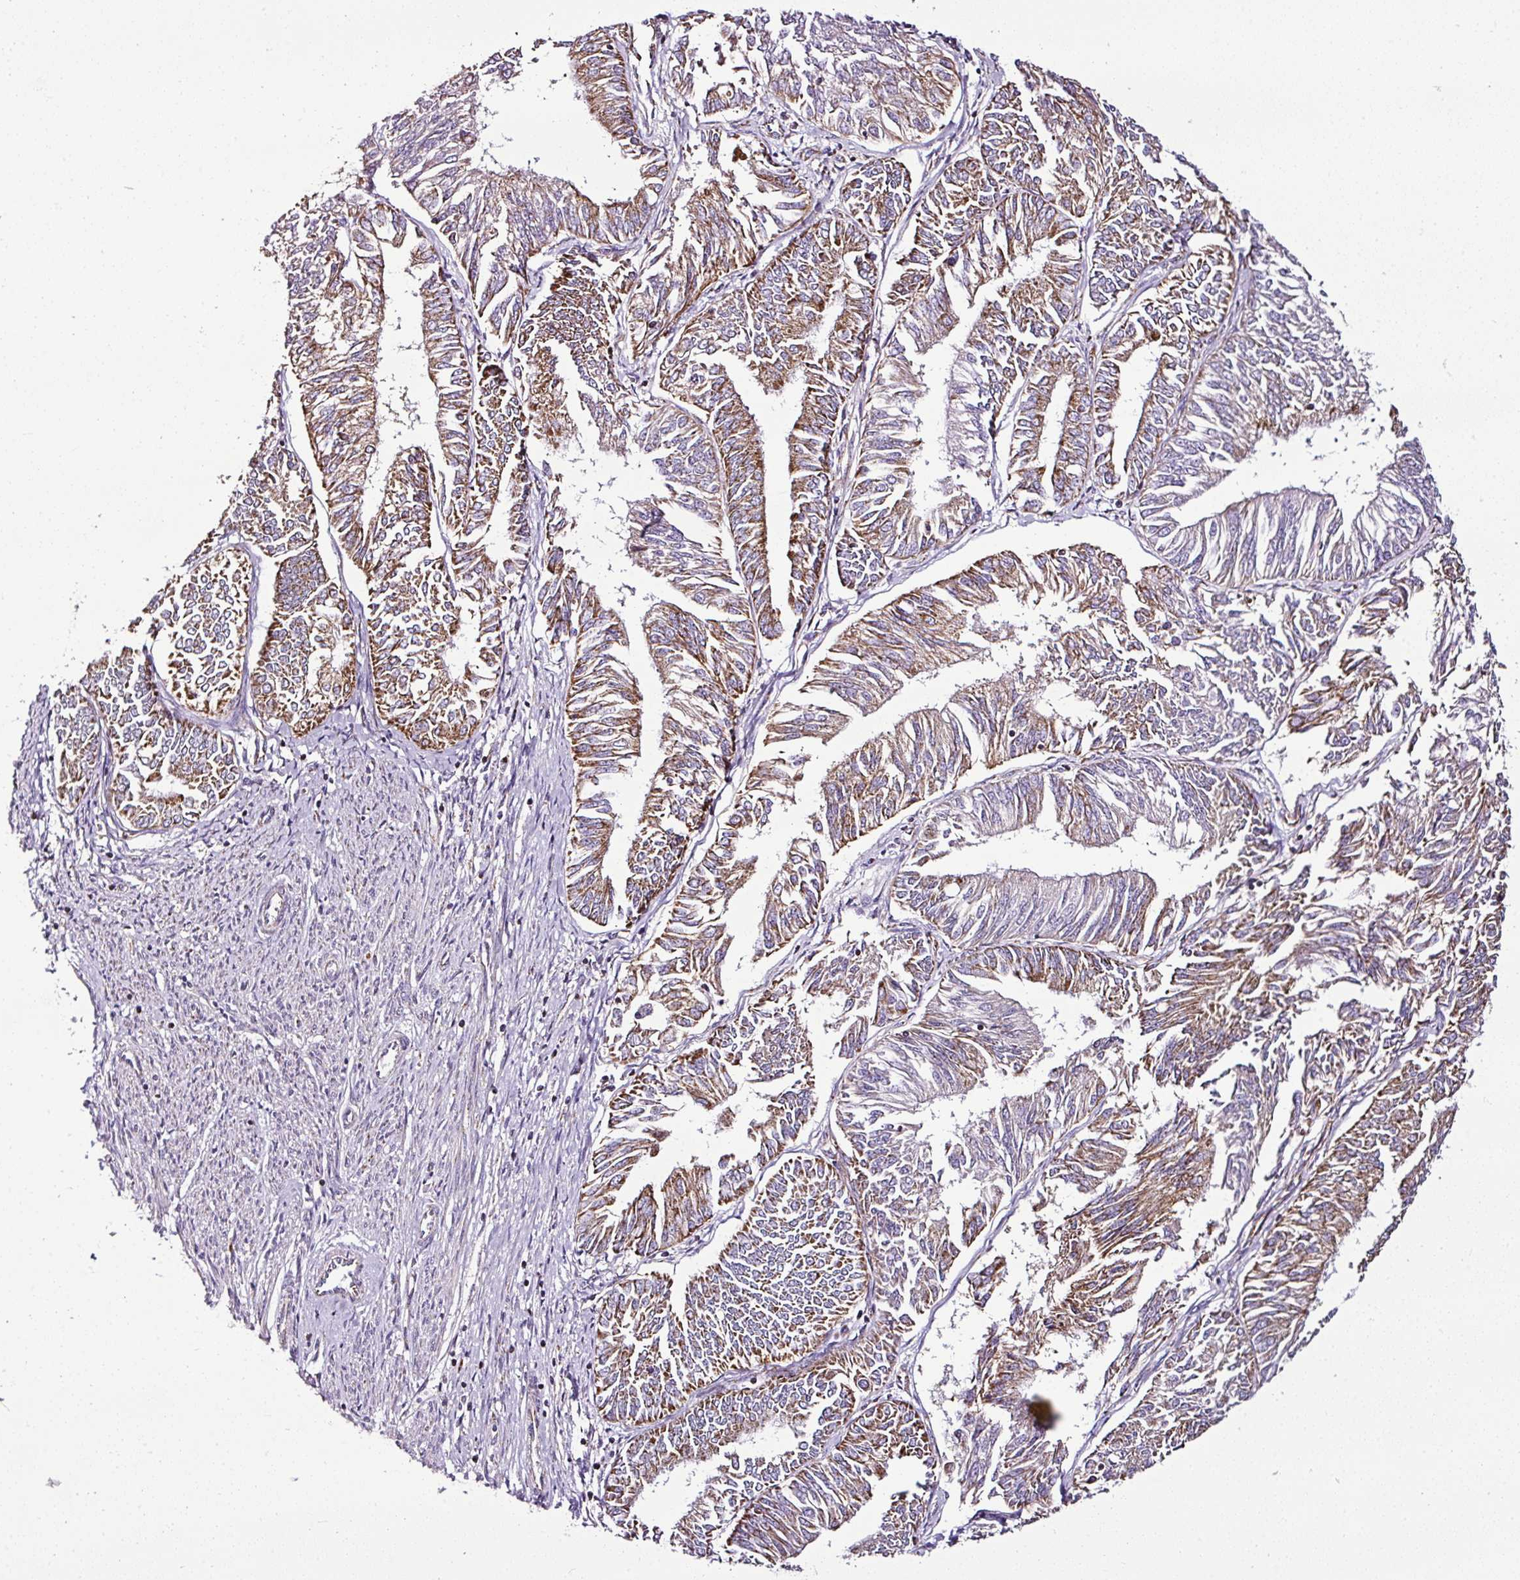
{"staining": {"intensity": "moderate", "quantity": "25%-75%", "location": "cytoplasmic/membranous"}, "tissue": "endometrial cancer", "cell_type": "Tumor cells", "image_type": "cancer", "snomed": [{"axis": "morphology", "description": "Adenocarcinoma, NOS"}, {"axis": "topography", "description": "Endometrium"}], "caption": "A micrograph showing moderate cytoplasmic/membranous positivity in about 25%-75% of tumor cells in endometrial adenocarcinoma, as visualized by brown immunohistochemical staining.", "gene": "DPAGT1", "patient": {"sex": "female", "age": 58}}